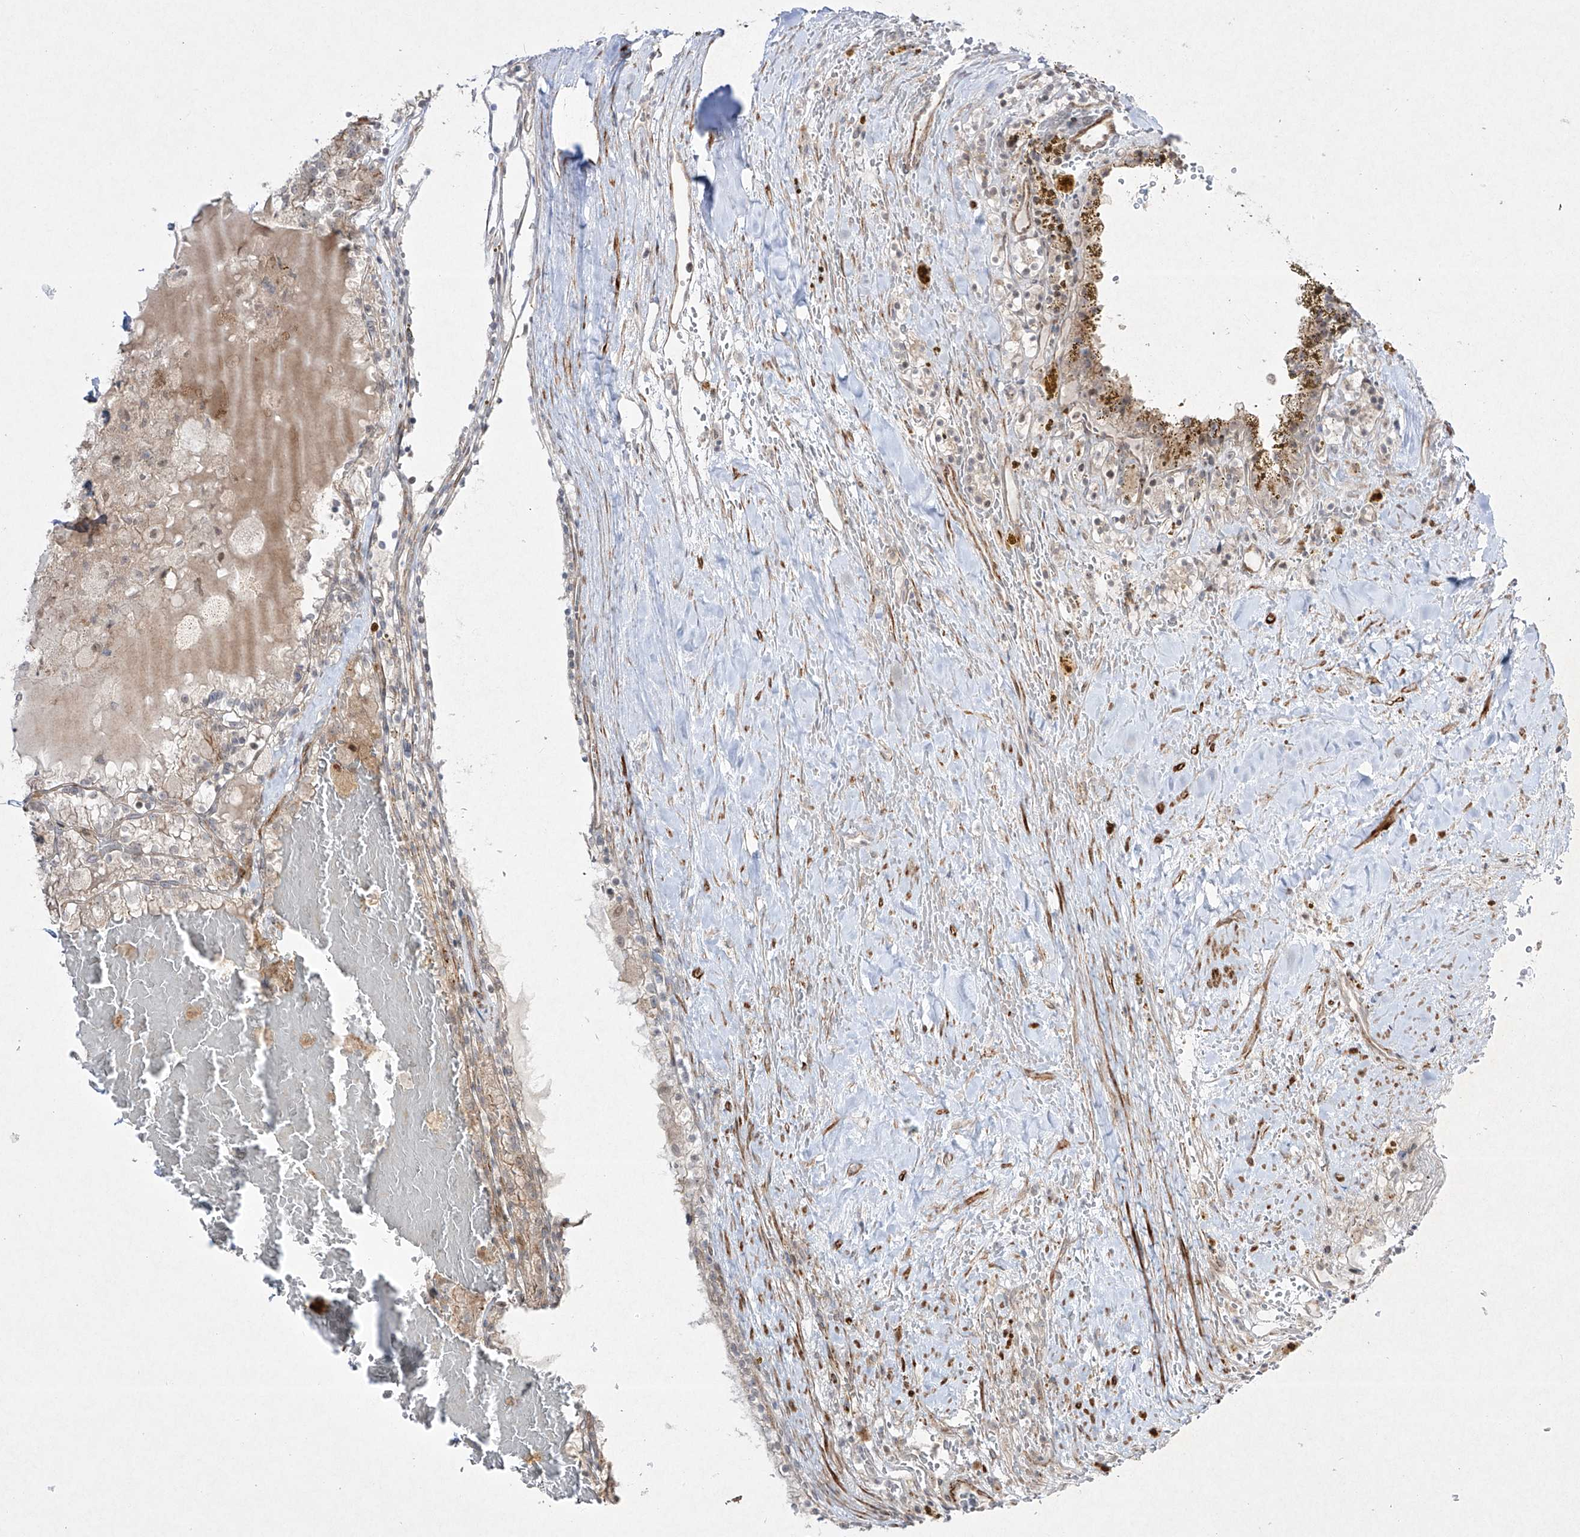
{"staining": {"intensity": "weak", "quantity": "<25%", "location": "cytoplasmic/membranous"}, "tissue": "renal cancer", "cell_type": "Tumor cells", "image_type": "cancer", "snomed": [{"axis": "morphology", "description": "Adenocarcinoma, NOS"}, {"axis": "topography", "description": "Kidney"}], "caption": "A histopathology image of renal cancer stained for a protein demonstrates no brown staining in tumor cells. (Brightfield microscopy of DAB (3,3'-diaminobenzidine) immunohistochemistry (IHC) at high magnification).", "gene": "KDM1B", "patient": {"sex": "female", "age": 56}}